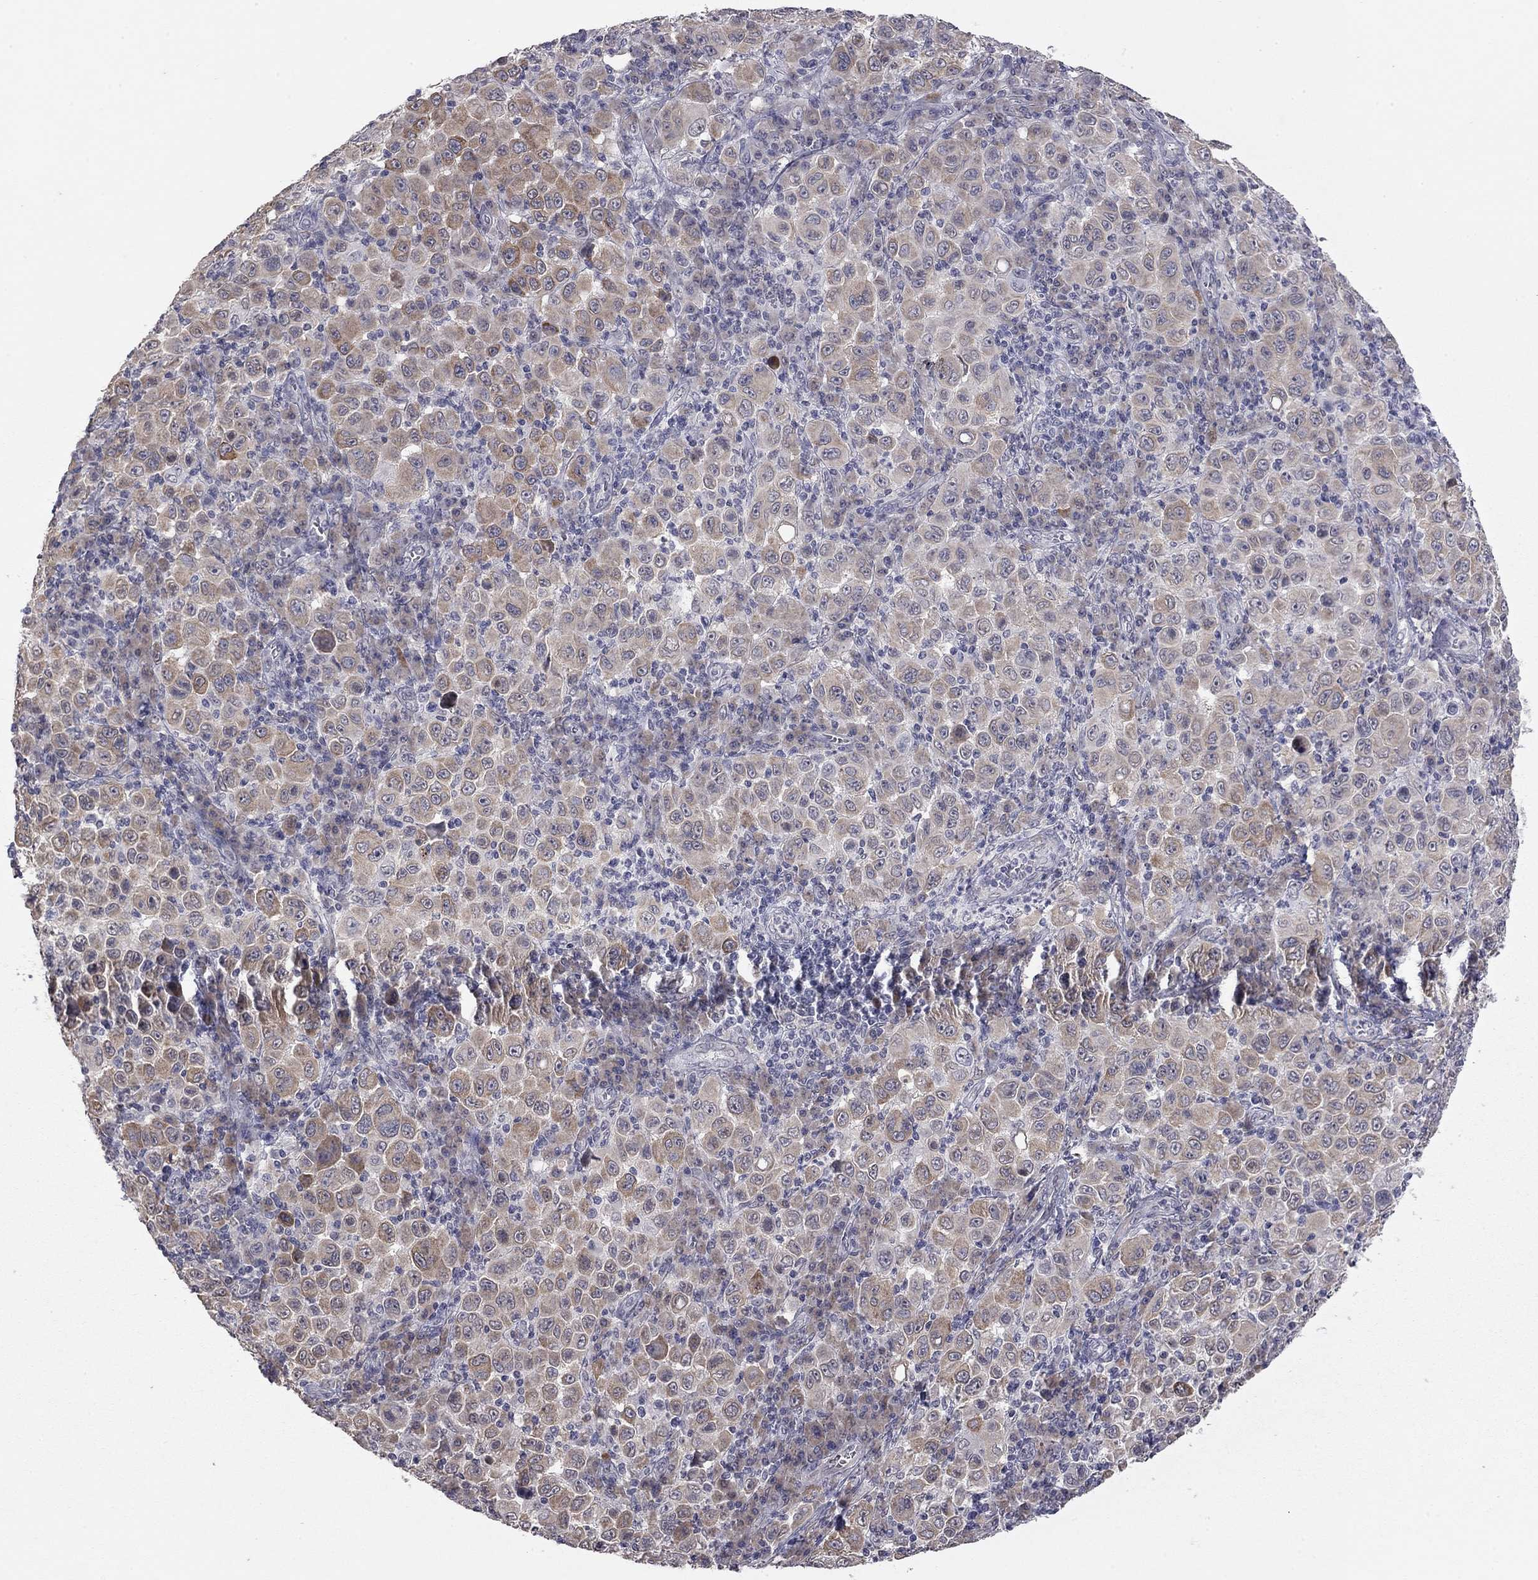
{"staining": {"intensity": "moderate", "quantity": "<25%", "location": "cytoplasmic/membranous"}, "tissue": "melanoma", "cell_type": "Tumor cells", "image_type": "cancer", "snomed": [{"axis": "morphology", "description": "Malignant melanoma, NOS"}, {"axis": "topography", "description": "Skin"}], "caption": "Immunohistochemistry of human malignant melanoma displays low levels of moderate cytoplasmic/membranous expression in about <25% of tumor cells. The staining was performed using DAB to visualize the protein expression in brown, while the nuclei were stained in blue with hematoxylin (Magnification: 20x).", "gene": "PRRT2", "patient": {"sex": "female", "age": 57}}